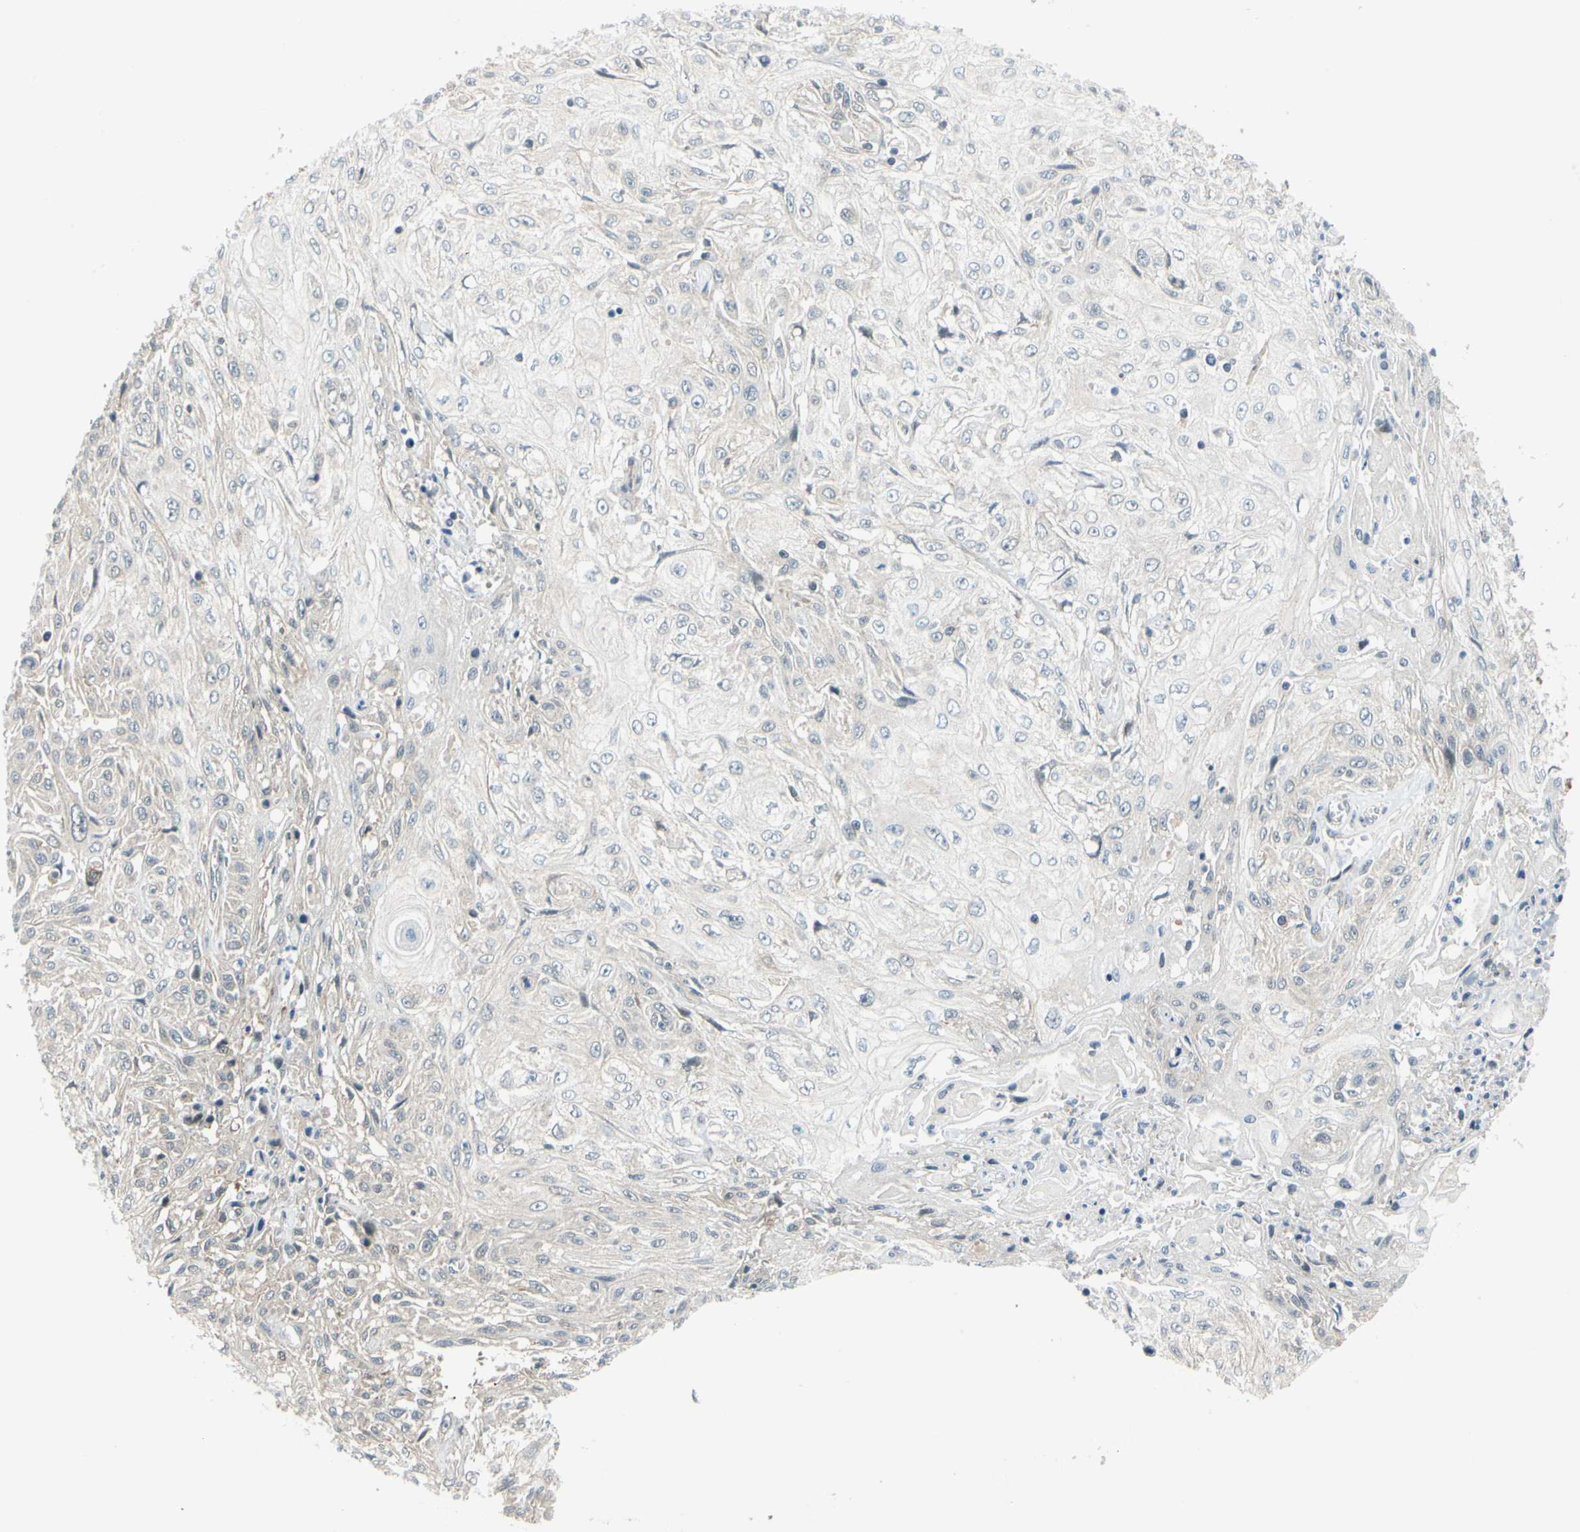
{"staining": {"intensity": "negative", "quantity": "none", "location": "none"}, "tissue": "skin cancer", "cell_type": "Tumor cells", "image_type": "cancer", "snomed": [{"axis": "morphology", "description": "Squamous cell carcinoma, NOS"}, {"axis": "morphology", "description": "Squamous cell carcinoma, metastatic, NOS"}, {"axis": "topography", "description": "Skin"}, {"axis": "topography", "description": "Lymph node"}], "caption": "This histopathology image is of skin cancer (squamous cell carcinoma) stained with IHC to label a protein in brown with the nuclei are counter-stained blue. There is no positivity in tumor cells. (IHC, brightfield microscopy, high magnification).", "gene": "MAPK9", "patient": {"sex": "male", "age": 75}}